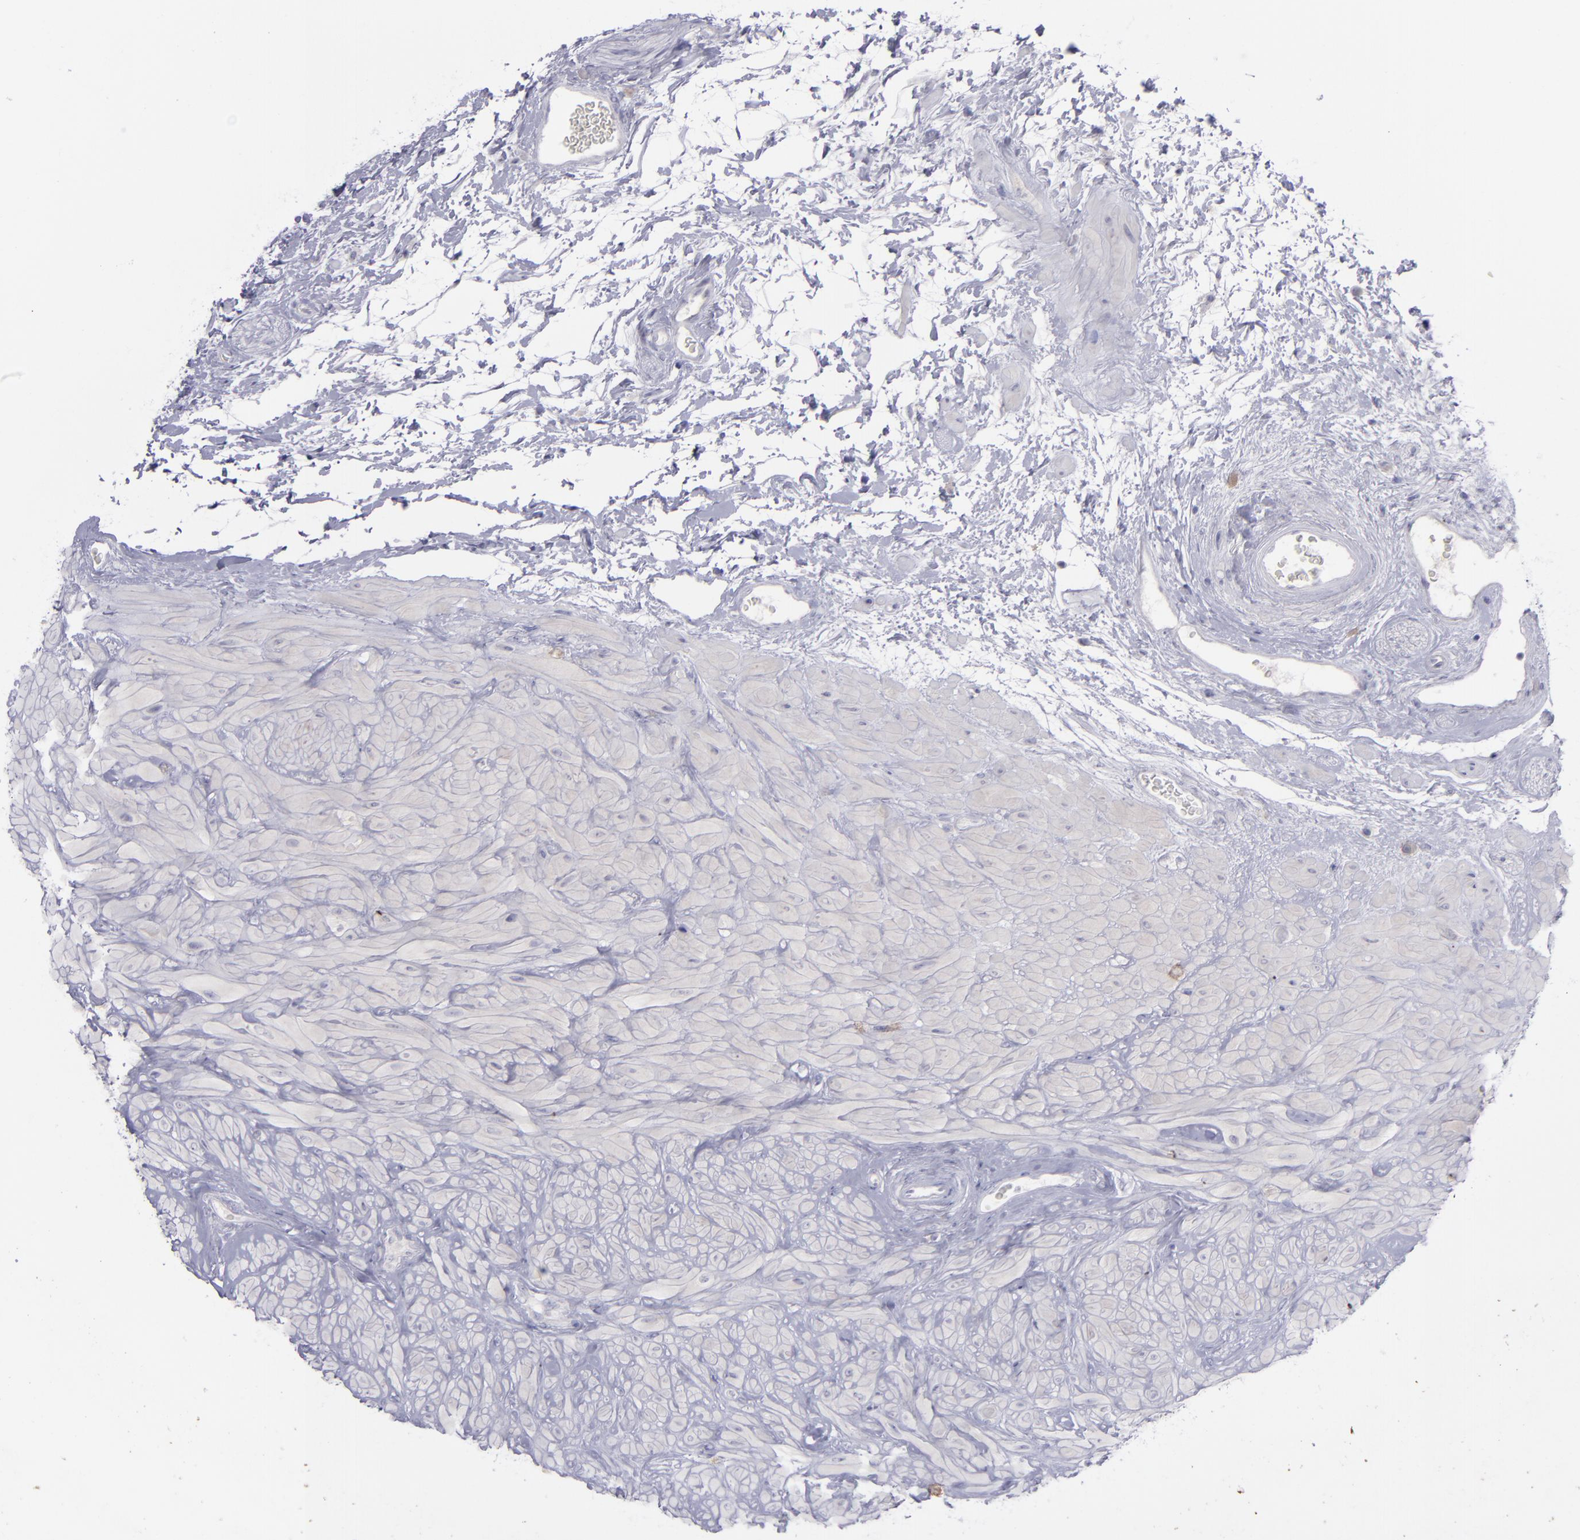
{"staining": {"intensity": "weak", "quantity": "25%-75%", "location": "cytoplasmic/membranous"}, "tissue": "seminal vesicle", "cell_type": "Glandular cells", "image_type": "normal", "snomed": [{"axis": "morphology", "description": "Normal tissue, NOS"}, {"axis": "topography", "description": "Seminal veicle"}], "caption": "Immunohistochemistry (IHC) image of normal seminal vesicle stained for a protein (brown), which reveals low levels of weak cytoplasmic/membranous positivity in about 25%-75% of glandular cells.", "gene": "EVPL", "patient": {"sex": "male", "age": 63}}